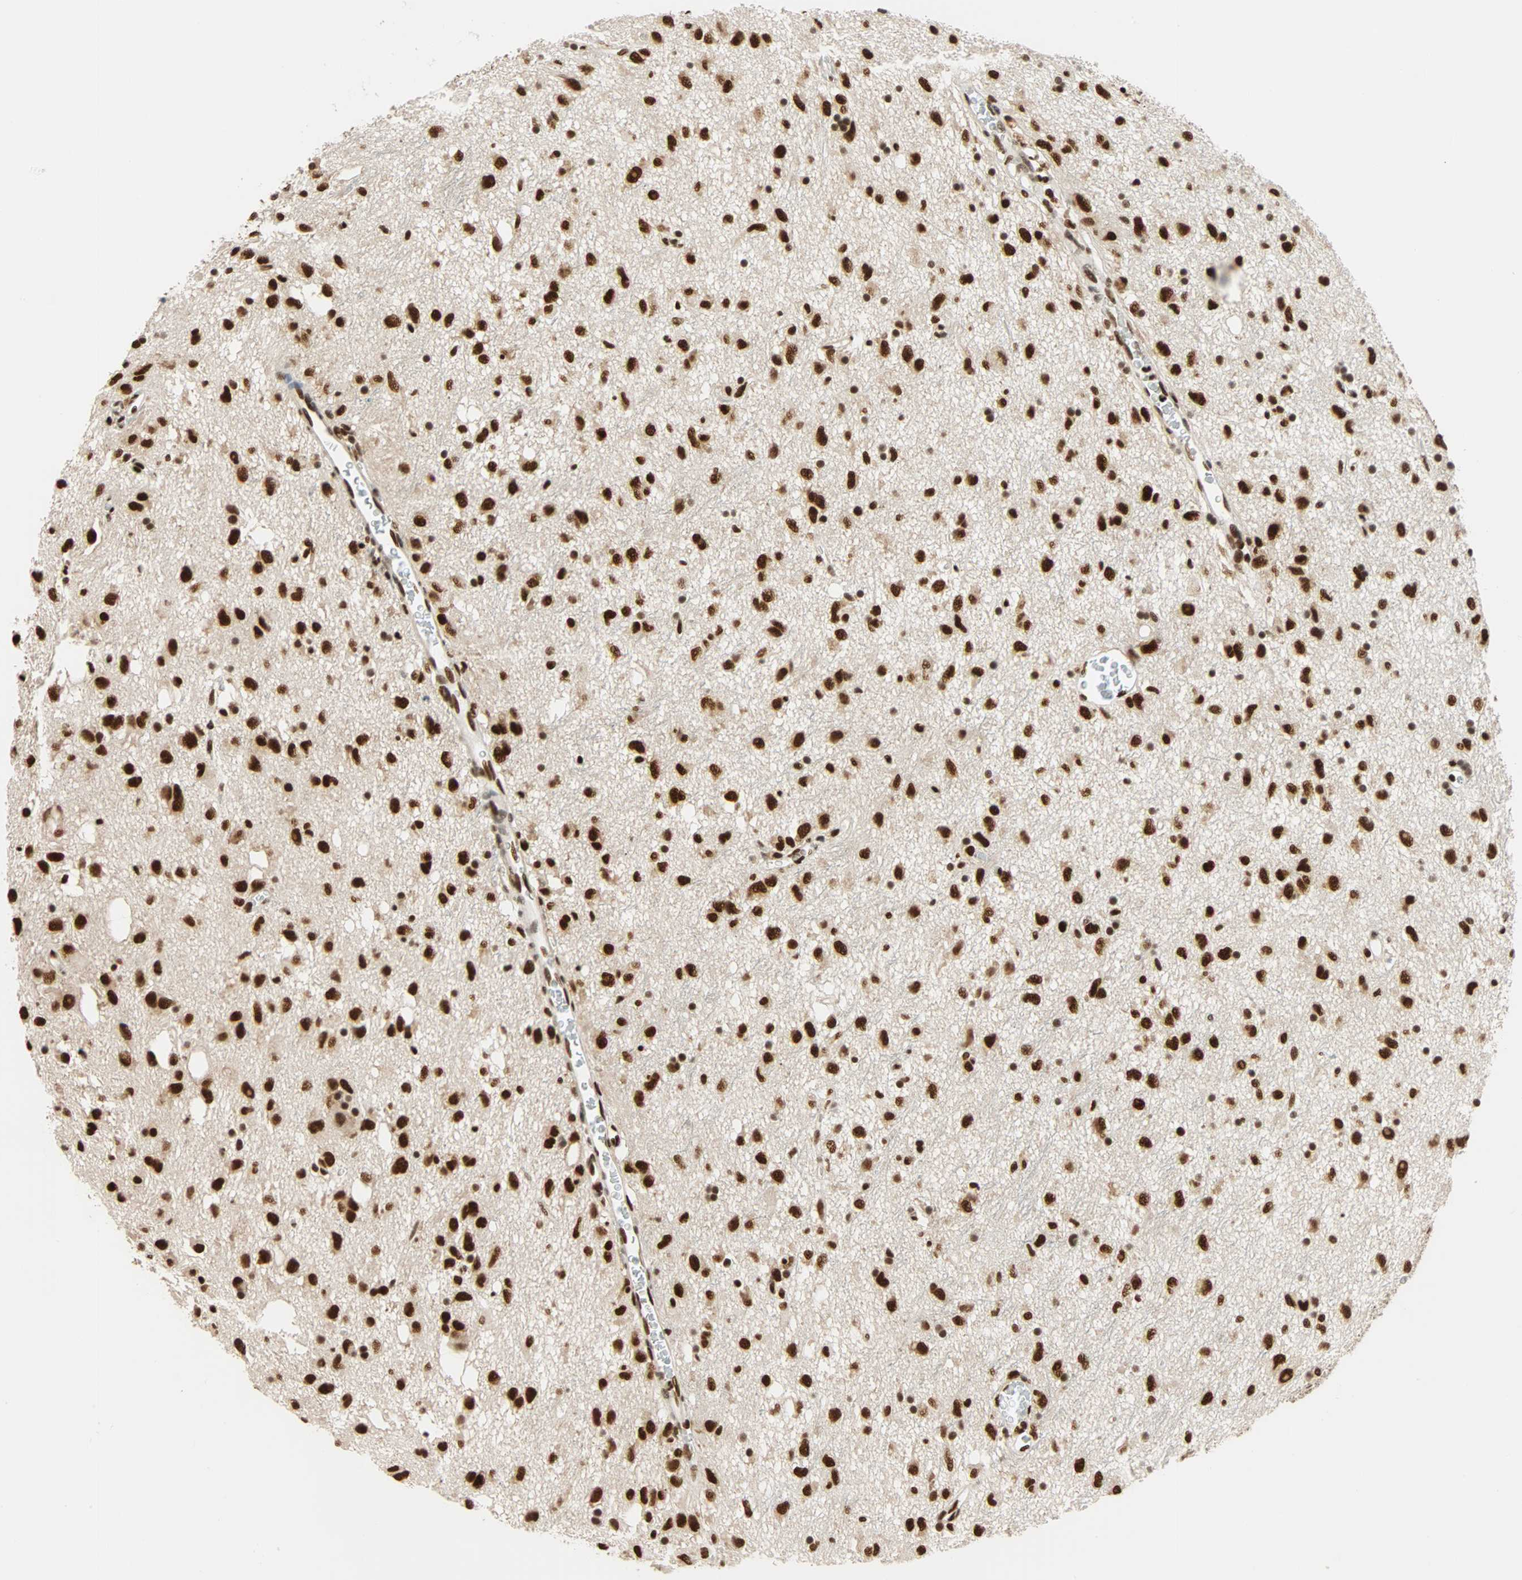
{"staining": {"intensity": "strong", "quantity": ">75%", "location": "nuclear"}, "tissue": "glioma", "cell_type": "Tumor cells", "image_type": "cancer", "snomed": [{"axis": "morphology", "description": "Glioma, malignant, Low grade"}, {"axis": "topography", "description": "Brain"}], "caption": "Protein expression analysis of human malignant low-grade glioma reveals strong nuclear staining in approximately >75% of tumor cells.", "gene": "CDK12", "patient": {"sex": "male", "age": 77}}